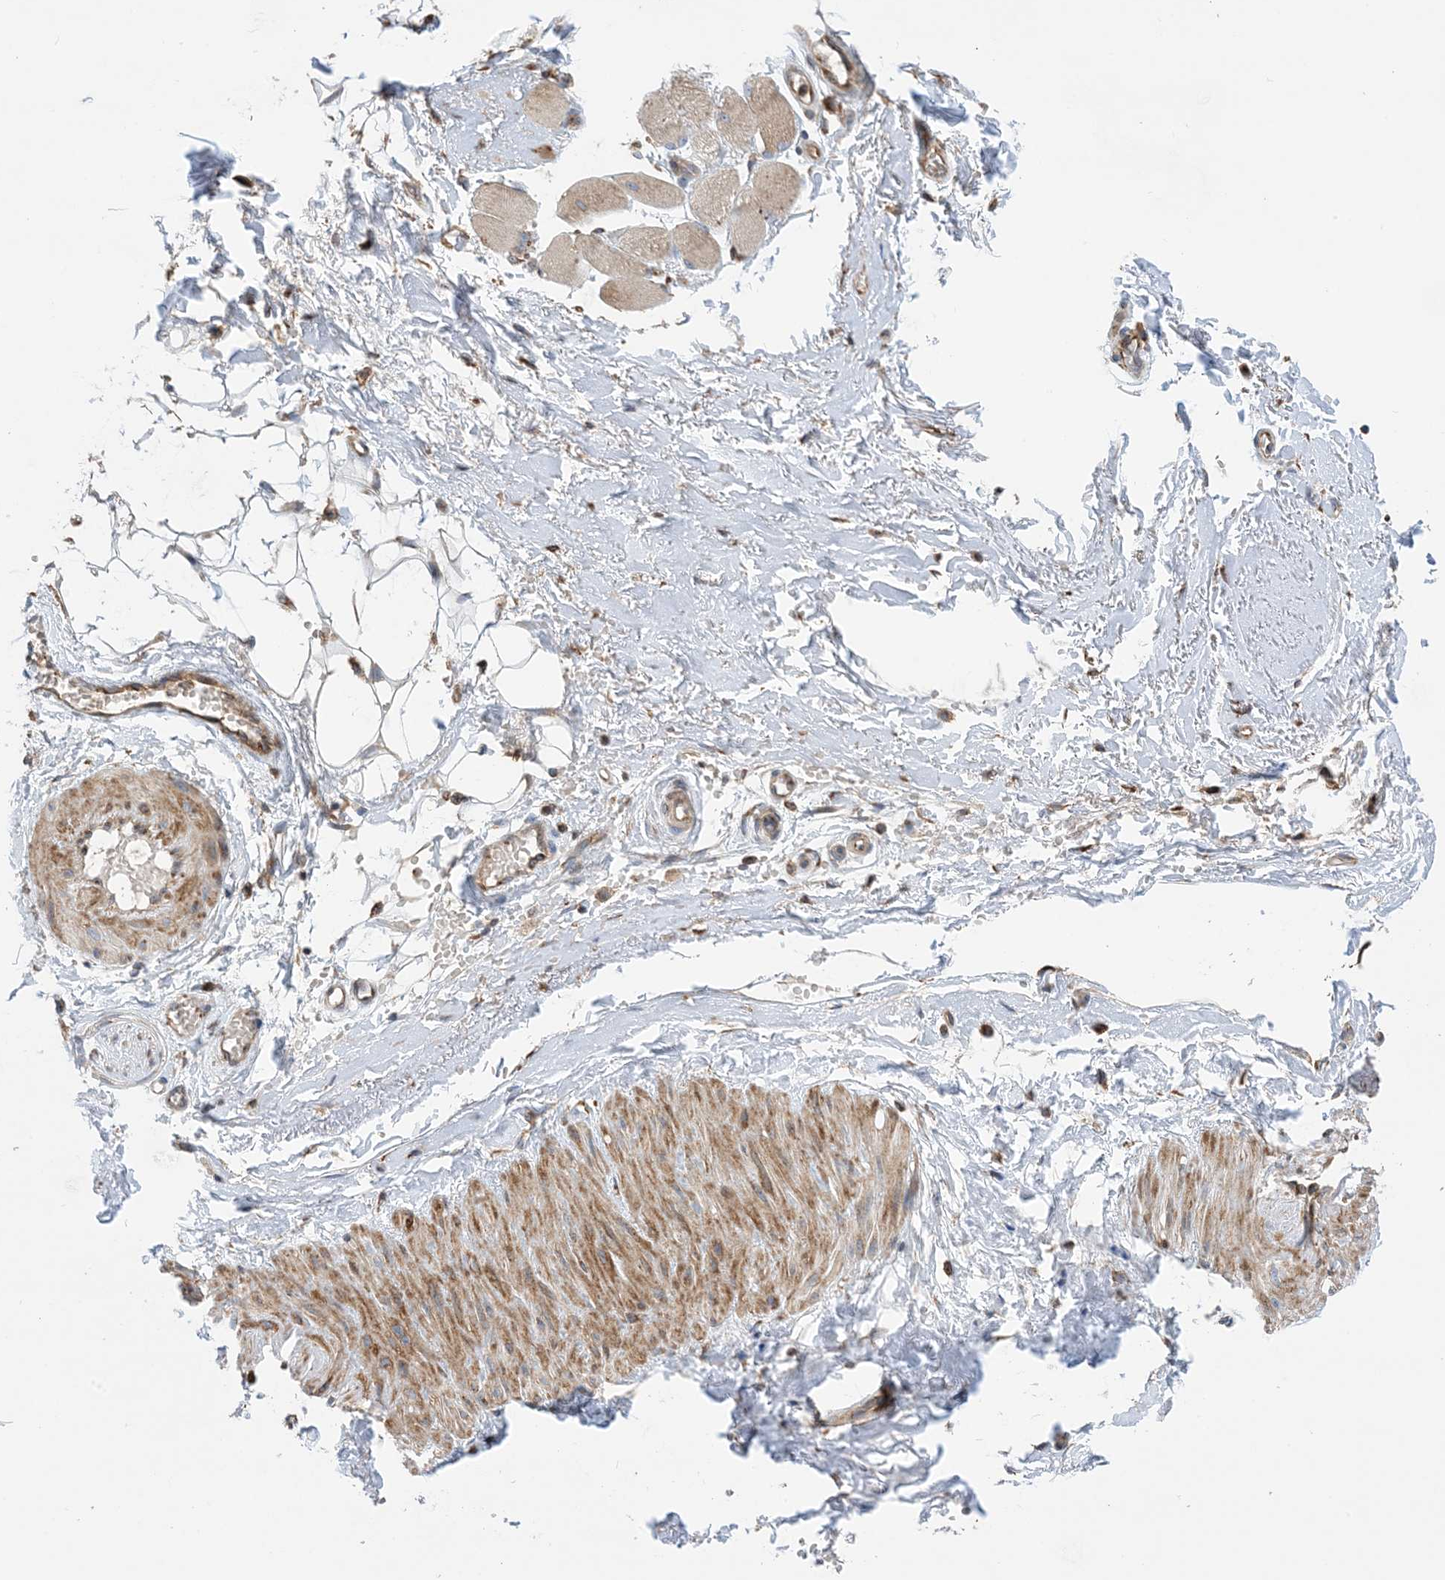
{"staining": {"intensity": "negative", "quantity": "none", "location": "none"}, "tissue": "adipose tissue", "cell_type": "Adipocytes", "image_type": "normal", "snomed": [{"axis": "morphology", "description": "Normal tissue, NOS"}, {"axis": "morphology", "description": "Basal cell carcinoma"}, {"axis": "topography", "description": "Skin"}], "caption": "Immunohistochemistry of benign adipose tissue reveals no staining in adipocytes. (DAB (3,3'-diaminobenzidine) immunohistochemistry, high magnification).", "gene": "CLEC16A", "patient": {"sex": "female", "age": 89}}